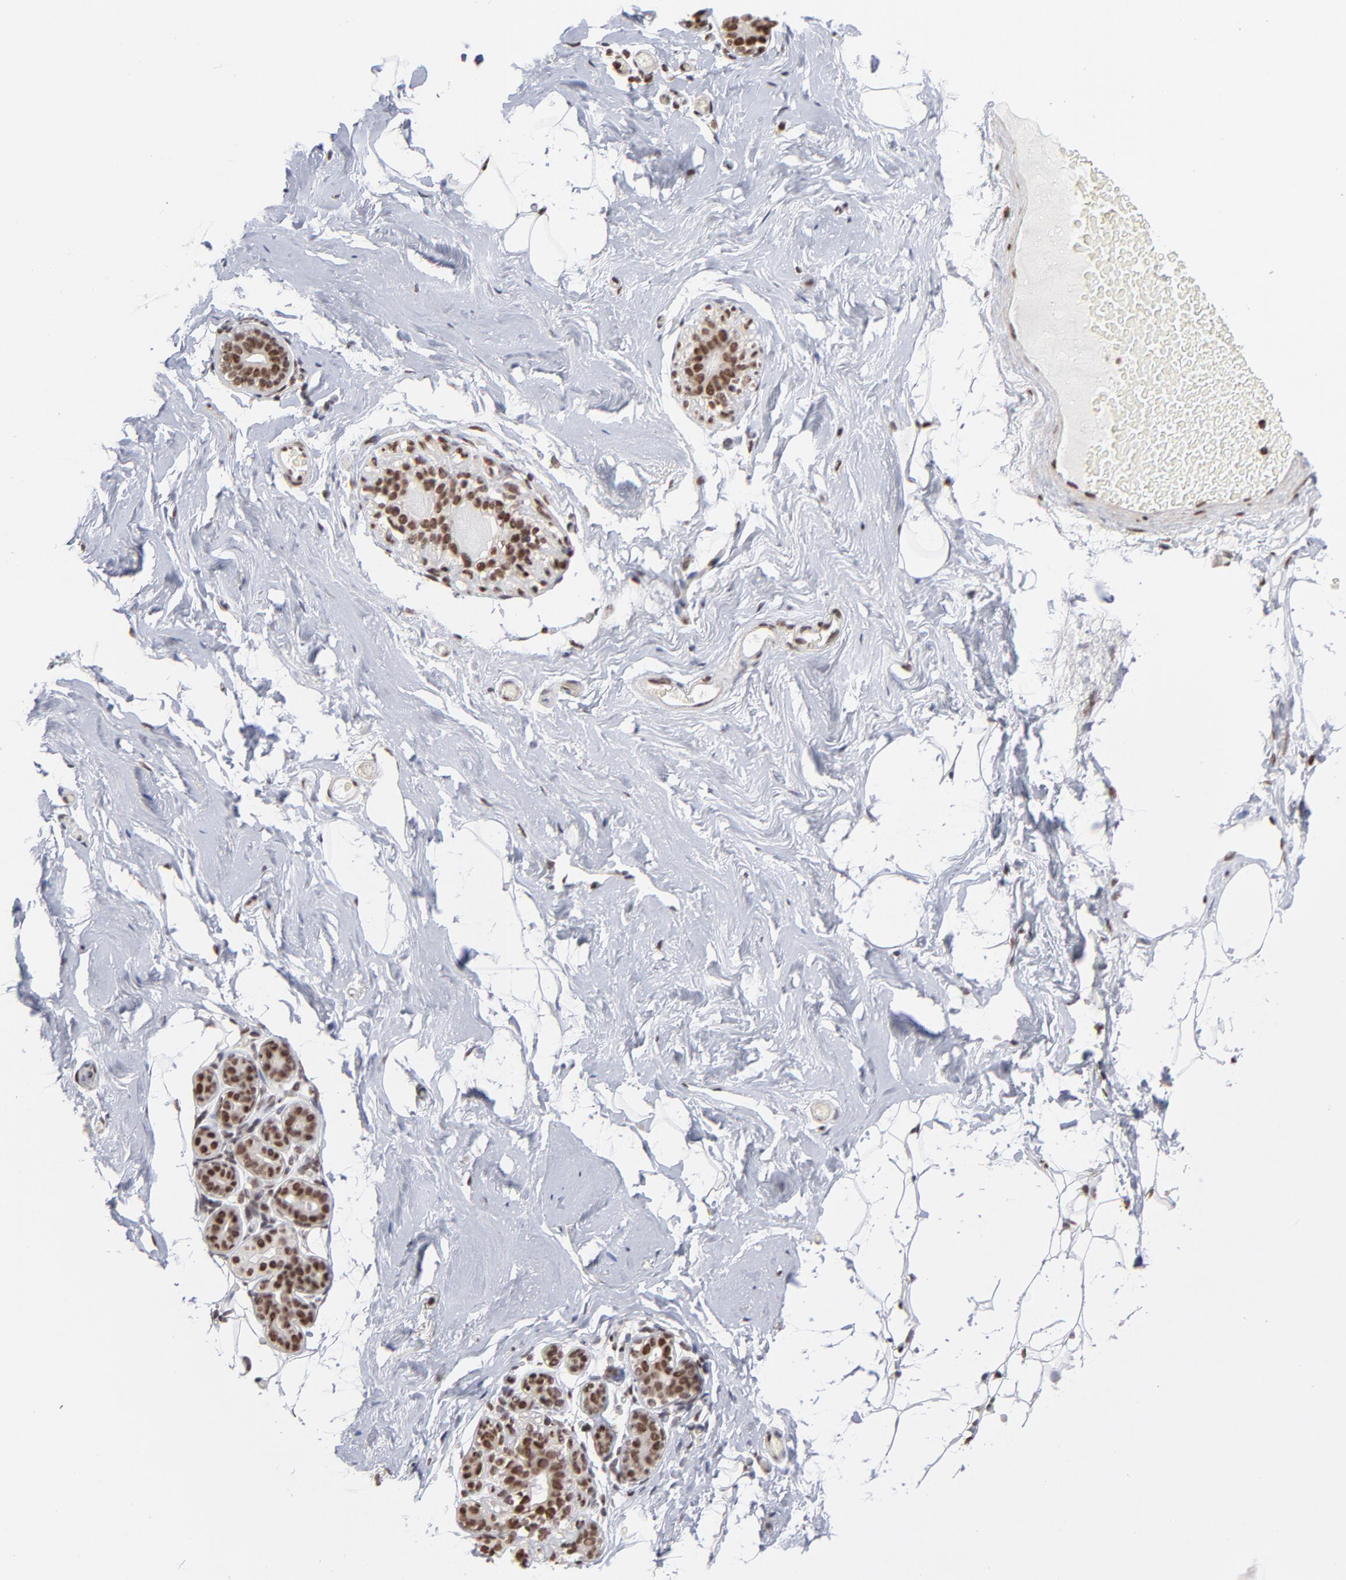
{"staining": {"intensity": "moderate", "quantity": "25%-75%", "location": "nuclear"}, "tissue": "breast", "cell_type": "Adipocytes", "image_type": "normal", "snomed": [{"axis": "morphology", "description": "Normal tissue, NOS"}, {"axis": "topography", "description": "Breast"}, {"axis": "topography", "description": "Soft tissue"}], "caption": "Breast stained with a brown dye reveals moderate nuclear positive positivity in about 25%-75% of adipocytes.", "gene": "ZNF3", "patient": {"sex": "female", "age": 75}}